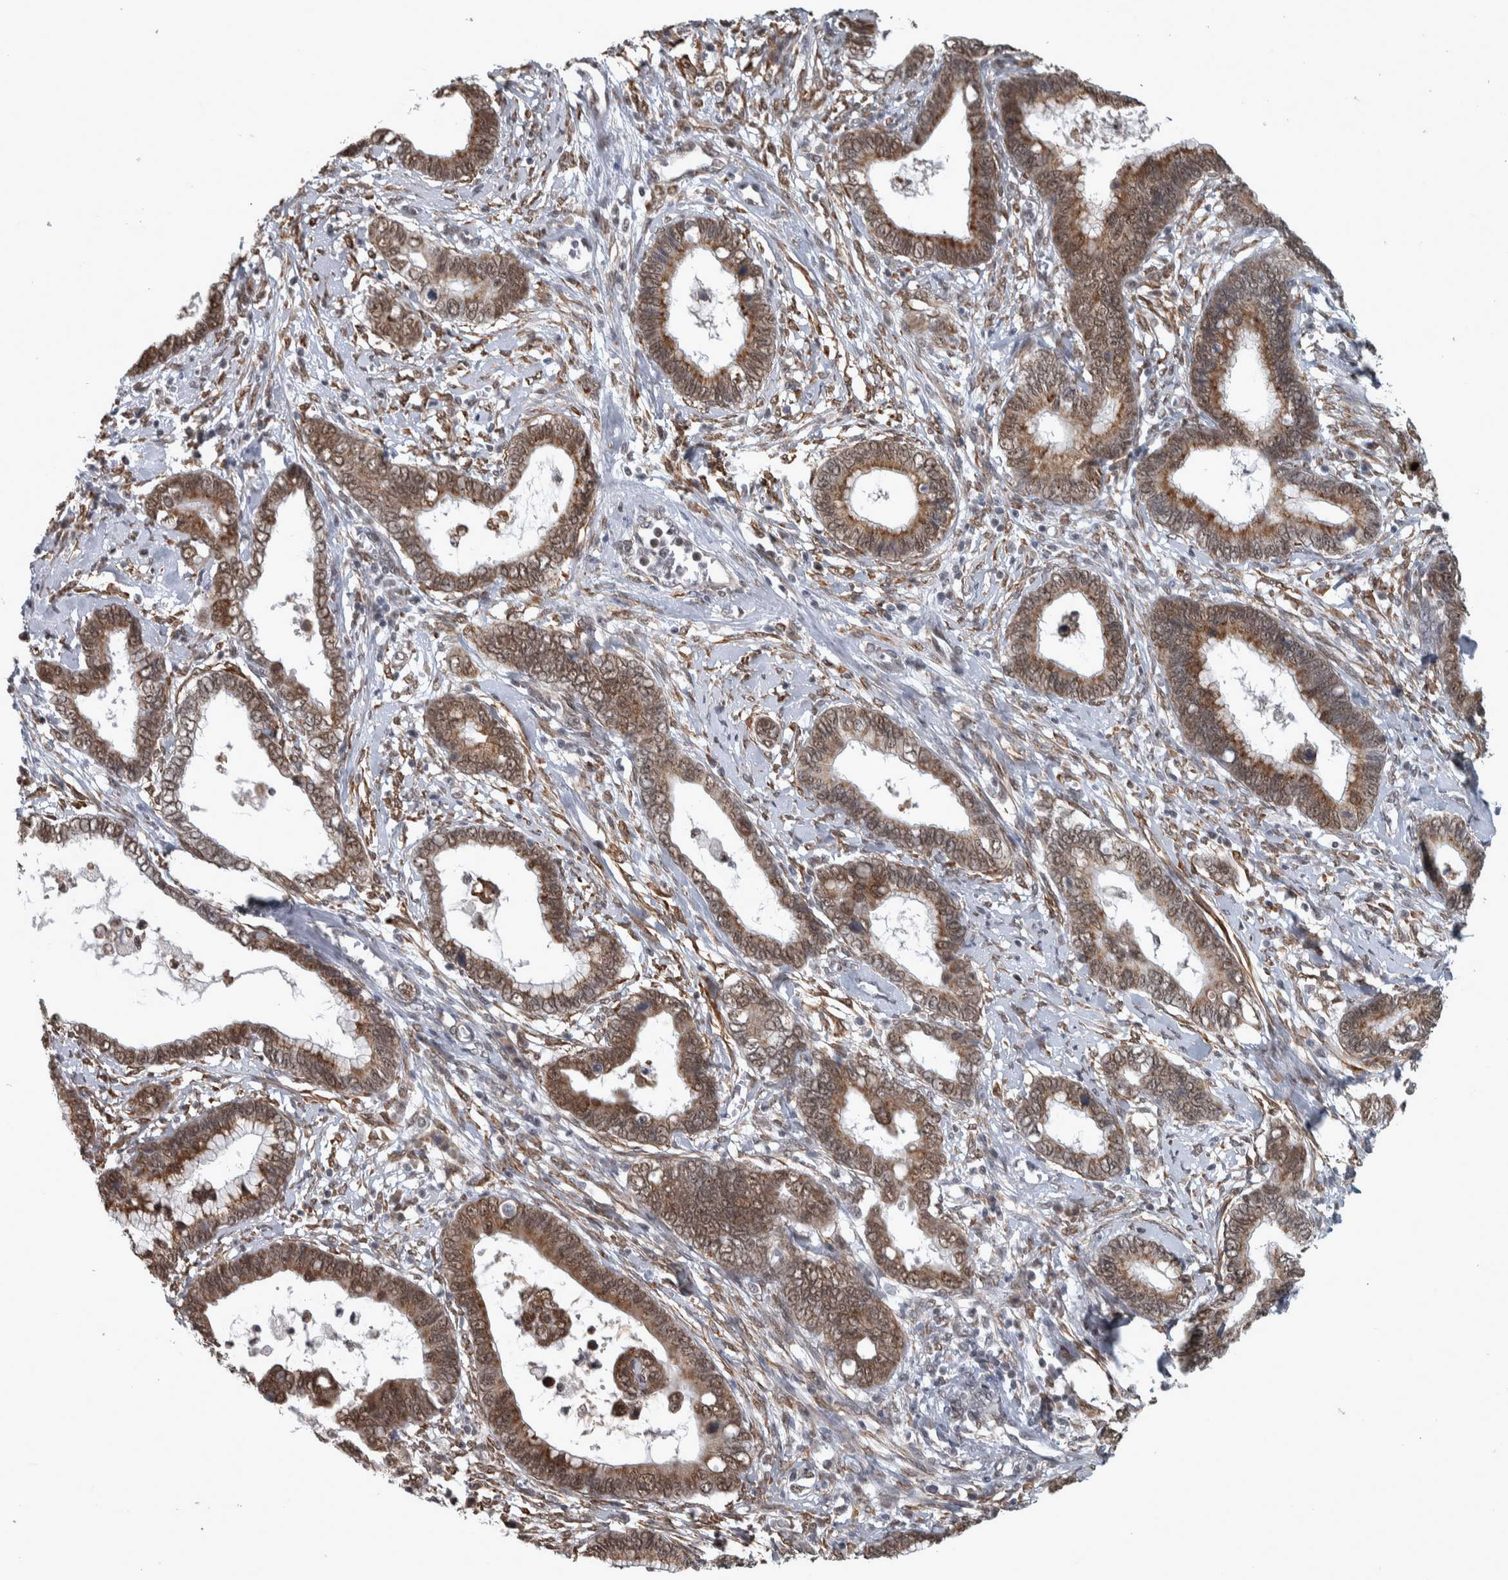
{"staining": {"intensity": "moderate", "quantity": ">75%", "location": "cytoplasmic/membranous"}, "tissue": "cervical cancer", "cell_type": "Tumor cells", "image_type": "cancer", "snomed": [{"axis": "morphology", "description": "Adenocarcinoma, NOS"}, {"axis": "topography", "description": "Cervix"}], "caption": "Immunohistochemical staining of cervical cancer (adenocarcinoma) reveals medium levels of moderate cytoplasmic/membranous protein staining in about >75% of tumor cells.", "gene": "DDX42", "patient": {"sex": "female", "age": 44}}